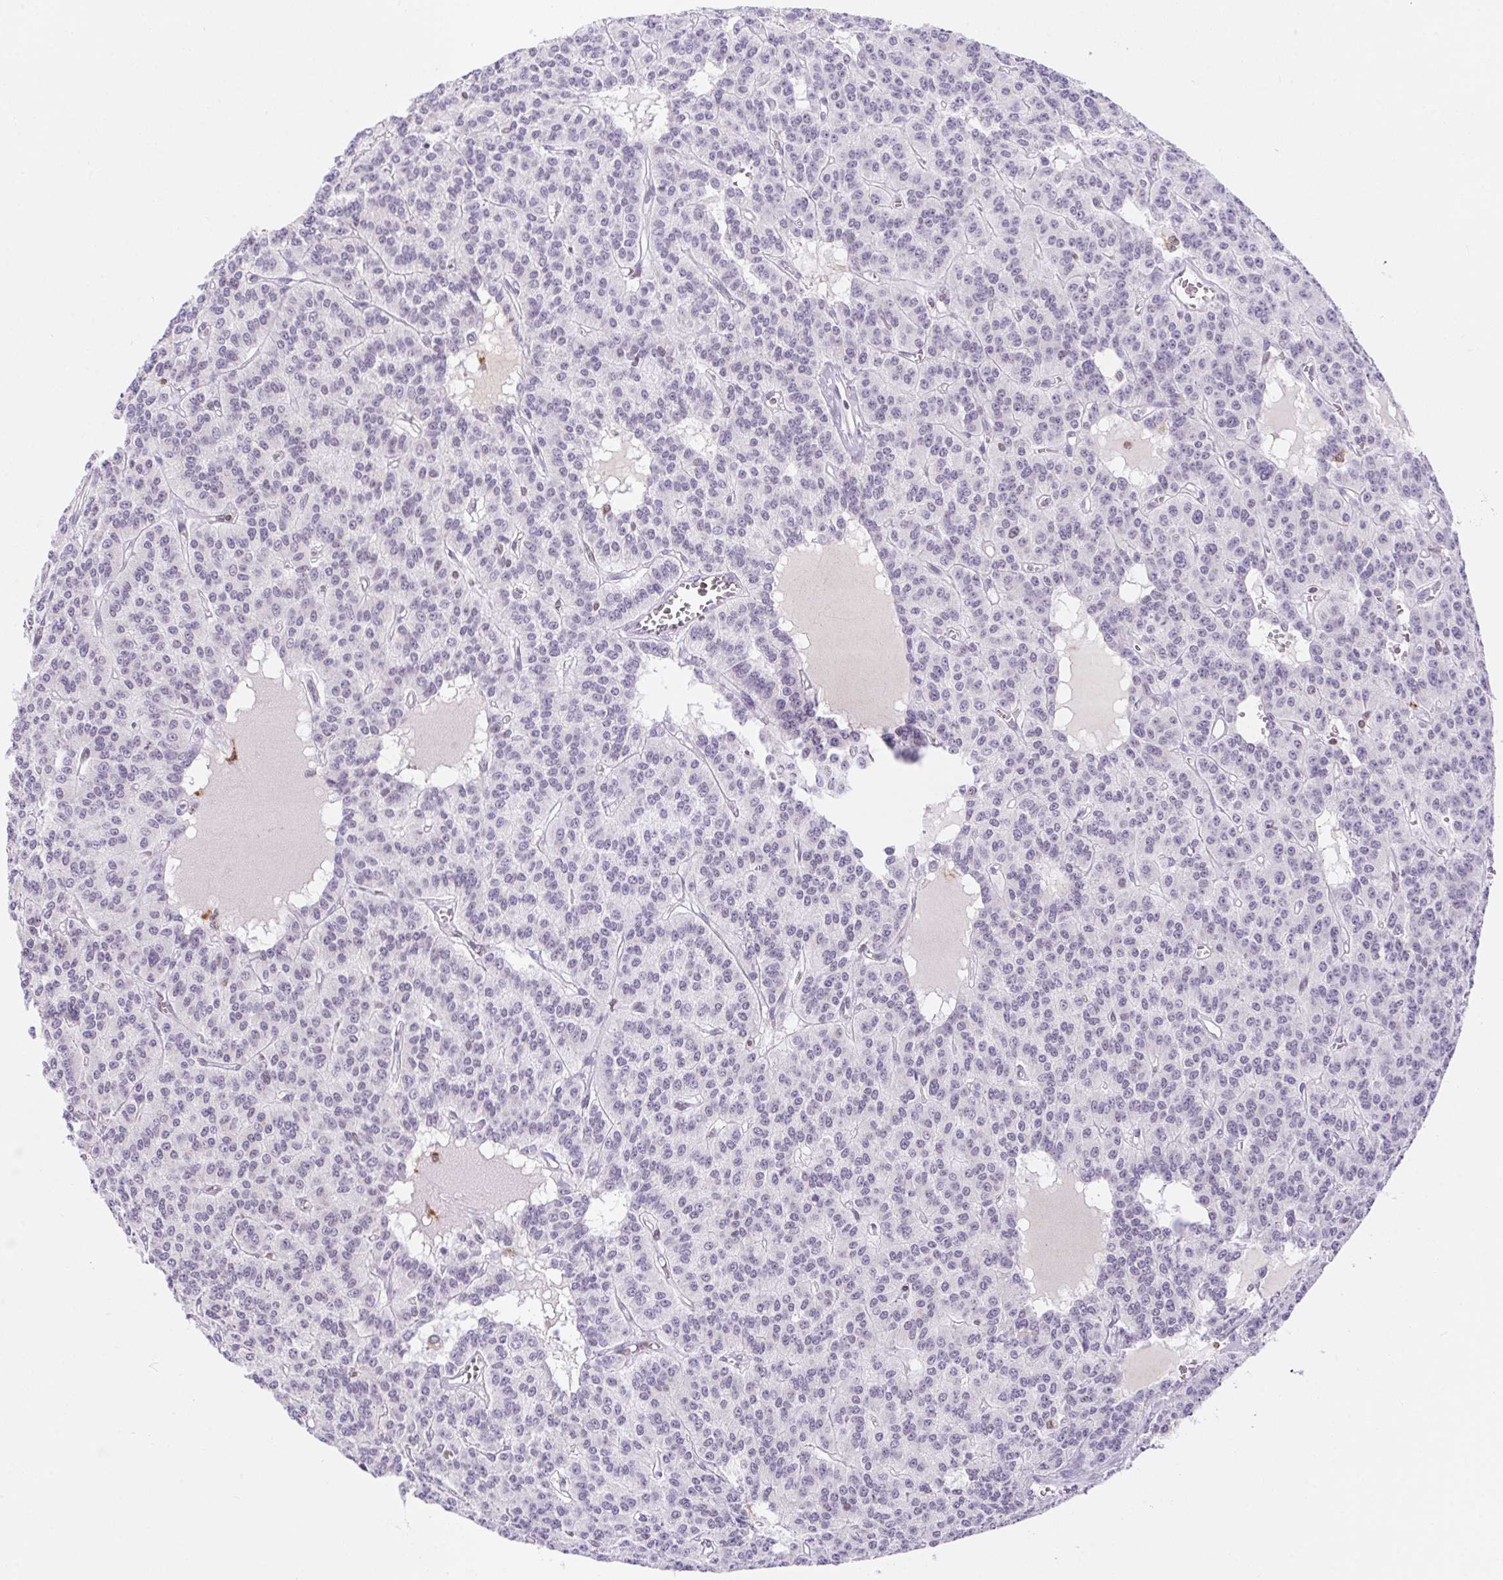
{"staining": {"intensity": "negative", "quantity": "none", "location": "none"}, "tissue": "carcinoid", "cell_type": "Tumor cells", "image_type": "cancer", "snomed": [{"axis": "morphology", "description": "Carcinoid, malignant, NOS"}, {"axis": "topography", "description": "Lung"}], "caption": "IHC photomicrograph of carcinoid stained for a protein (brown), which shows no positivity in tumor cells.", "gene": "POLD3", "patient": {"sex": "female", "age": 71}}